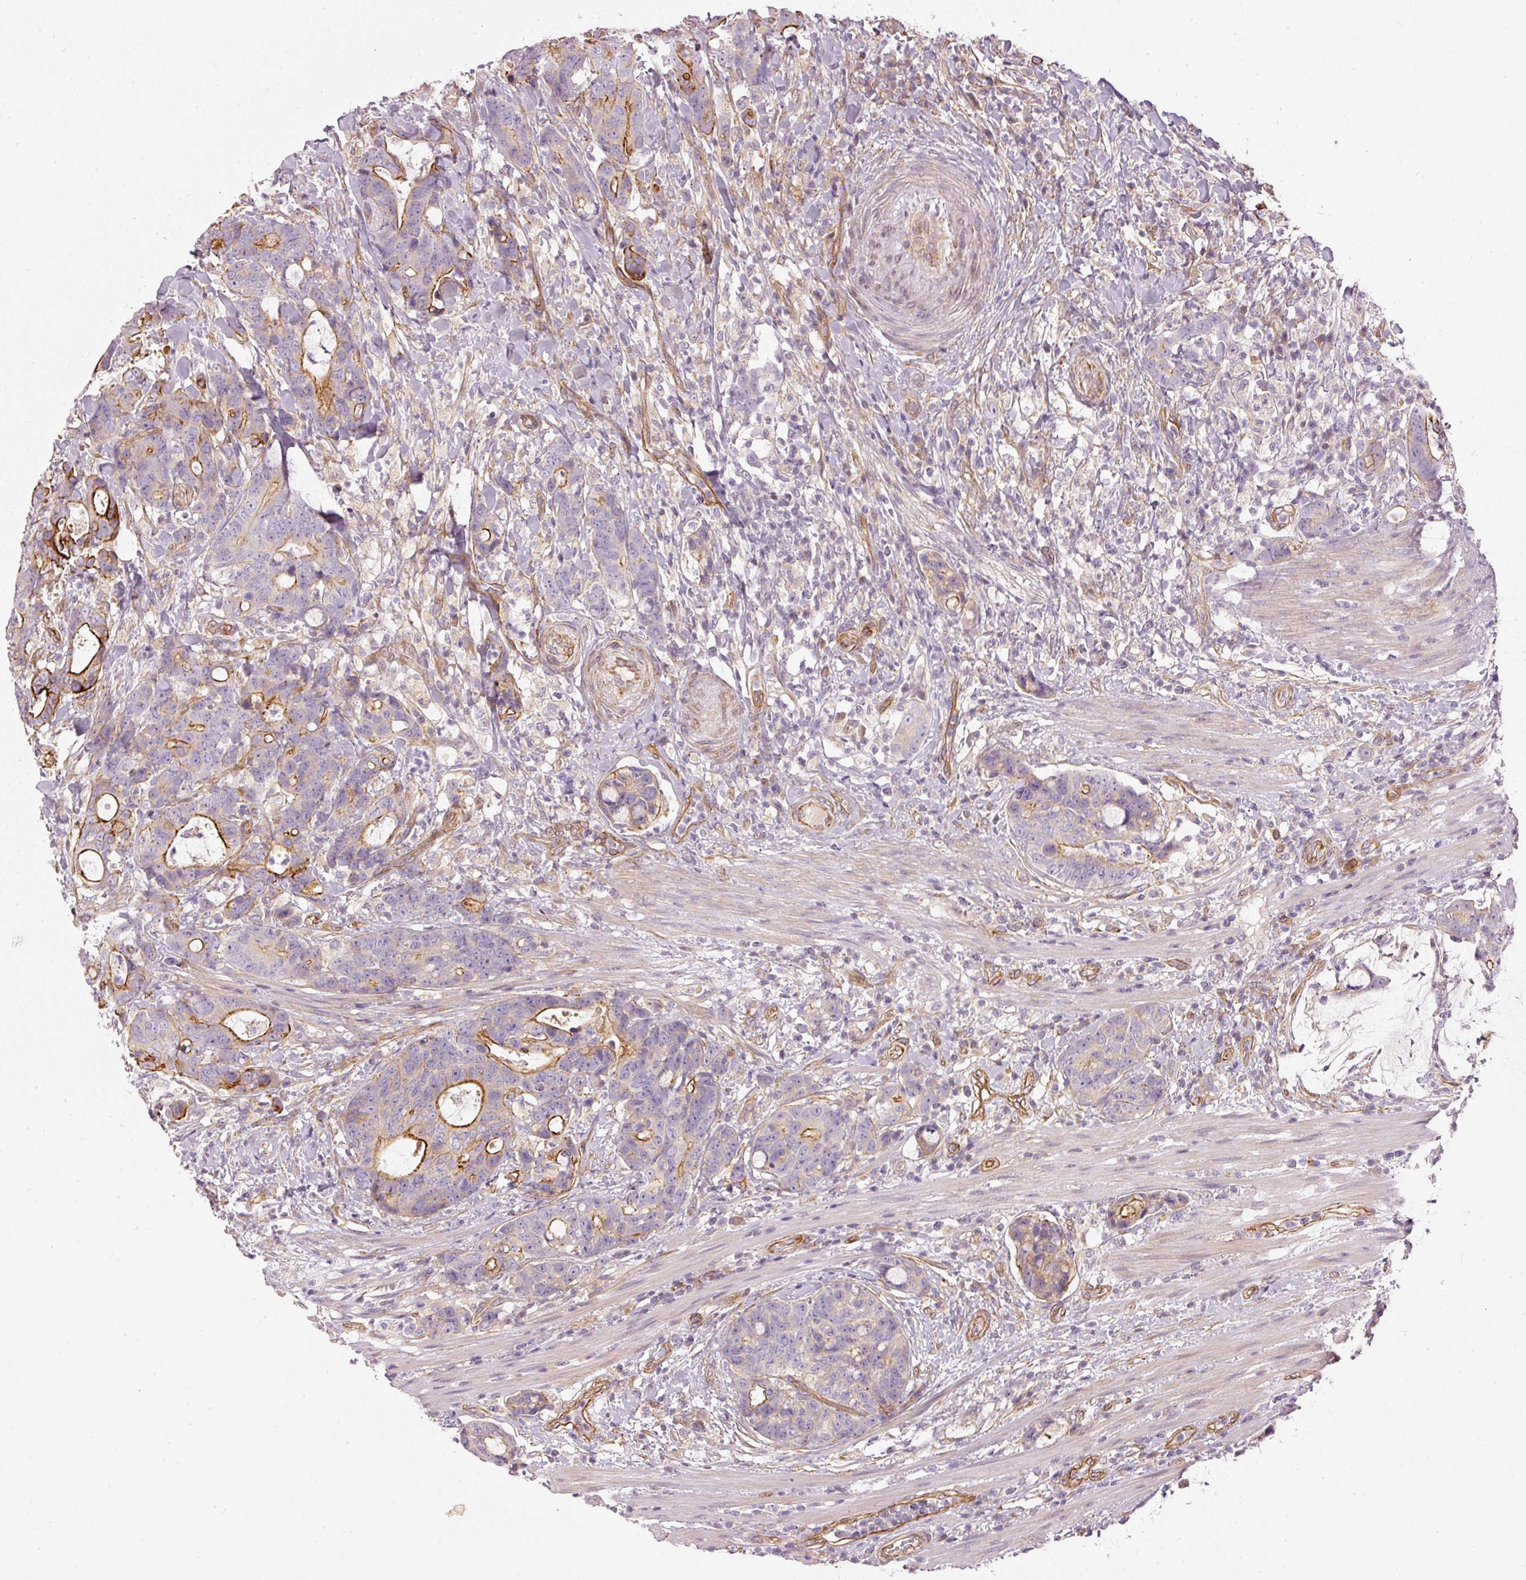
{"staining": {"intensity": "strong", "quantity": "25%-75%", "location": "cytoplasmic/membranous"}, "tissue": "colorectal cancer", "cell_type": "Tumor cells", "image_type": "cancer", "snomed": [{"axis": "morphology", "description": "Adenocarcinoma, NOS"}, {"axis": "topography", "description": "Colon"}], "caption": "Immunohistochemical staining of colorectal adenocarcinoma shows high levels of strong cytoplasmic/membranous protein positivity in approximately 25%-75% of tumor cells. (DAB IHC, brown staining for protein, blue staining for nuclei).", "gene": "OSR2", "patient": {"sex": "female", "age": 82}}